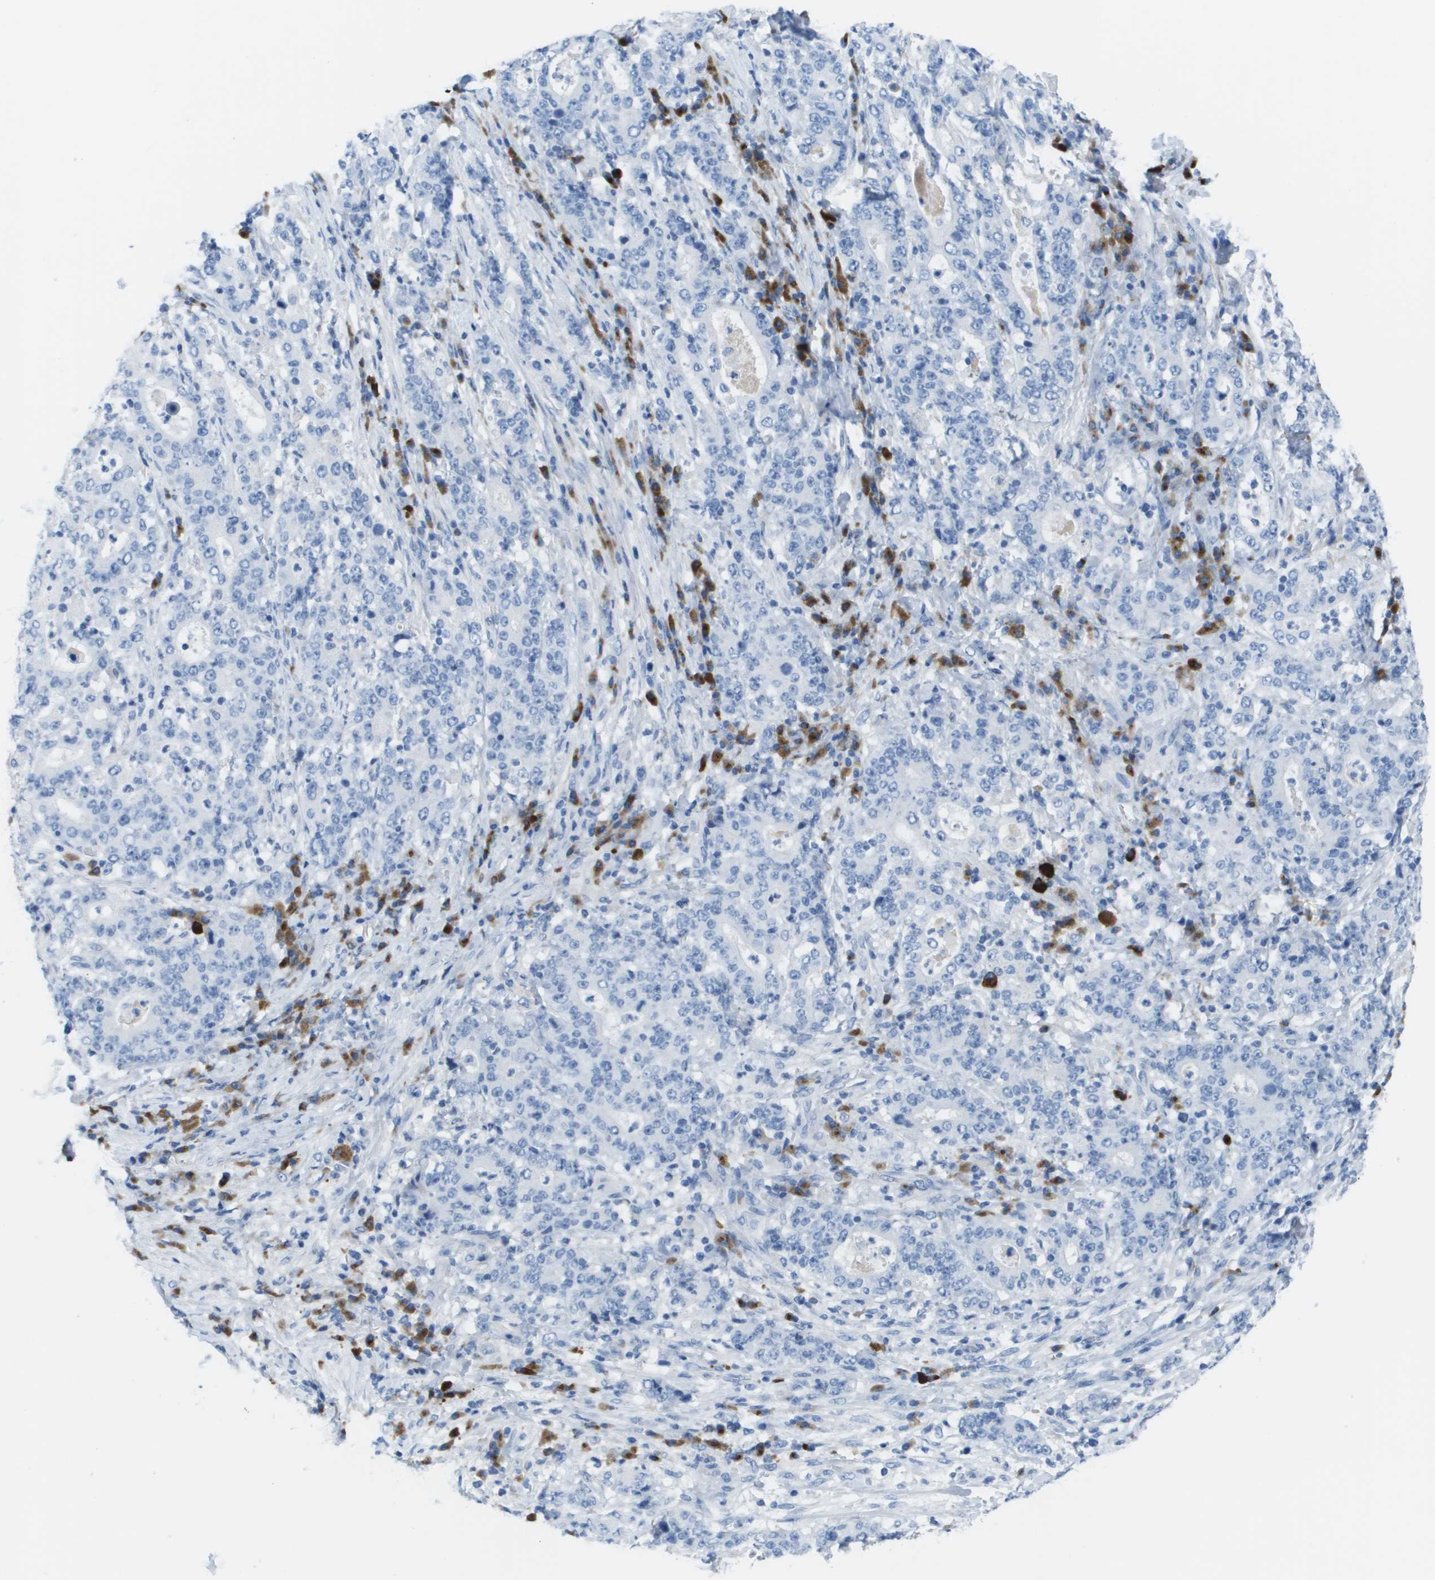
{"staining": {"intensity": "negative", "quantity": "none", "location": "none"}, "tissue": "stomach cancer", "cell_type": "Tumor cells", "image_type": "cancer", "snomed": [{"axis": "morphology", "description": "Normal tissue, NOS"}, {"axis": "morphology", "description": "Adenocarcinoma, NOS"}, {"axis": "topography", "description": "Stomach, upper"}, {"axis": "topography", "description": "Stomach"}], "caption": "This is an IHC micrograph of stomach adenocarcinoma. There is no positivity in tumor cells.", "gene": "GPR18", "patient": {"sex": "male", "age": 59}}